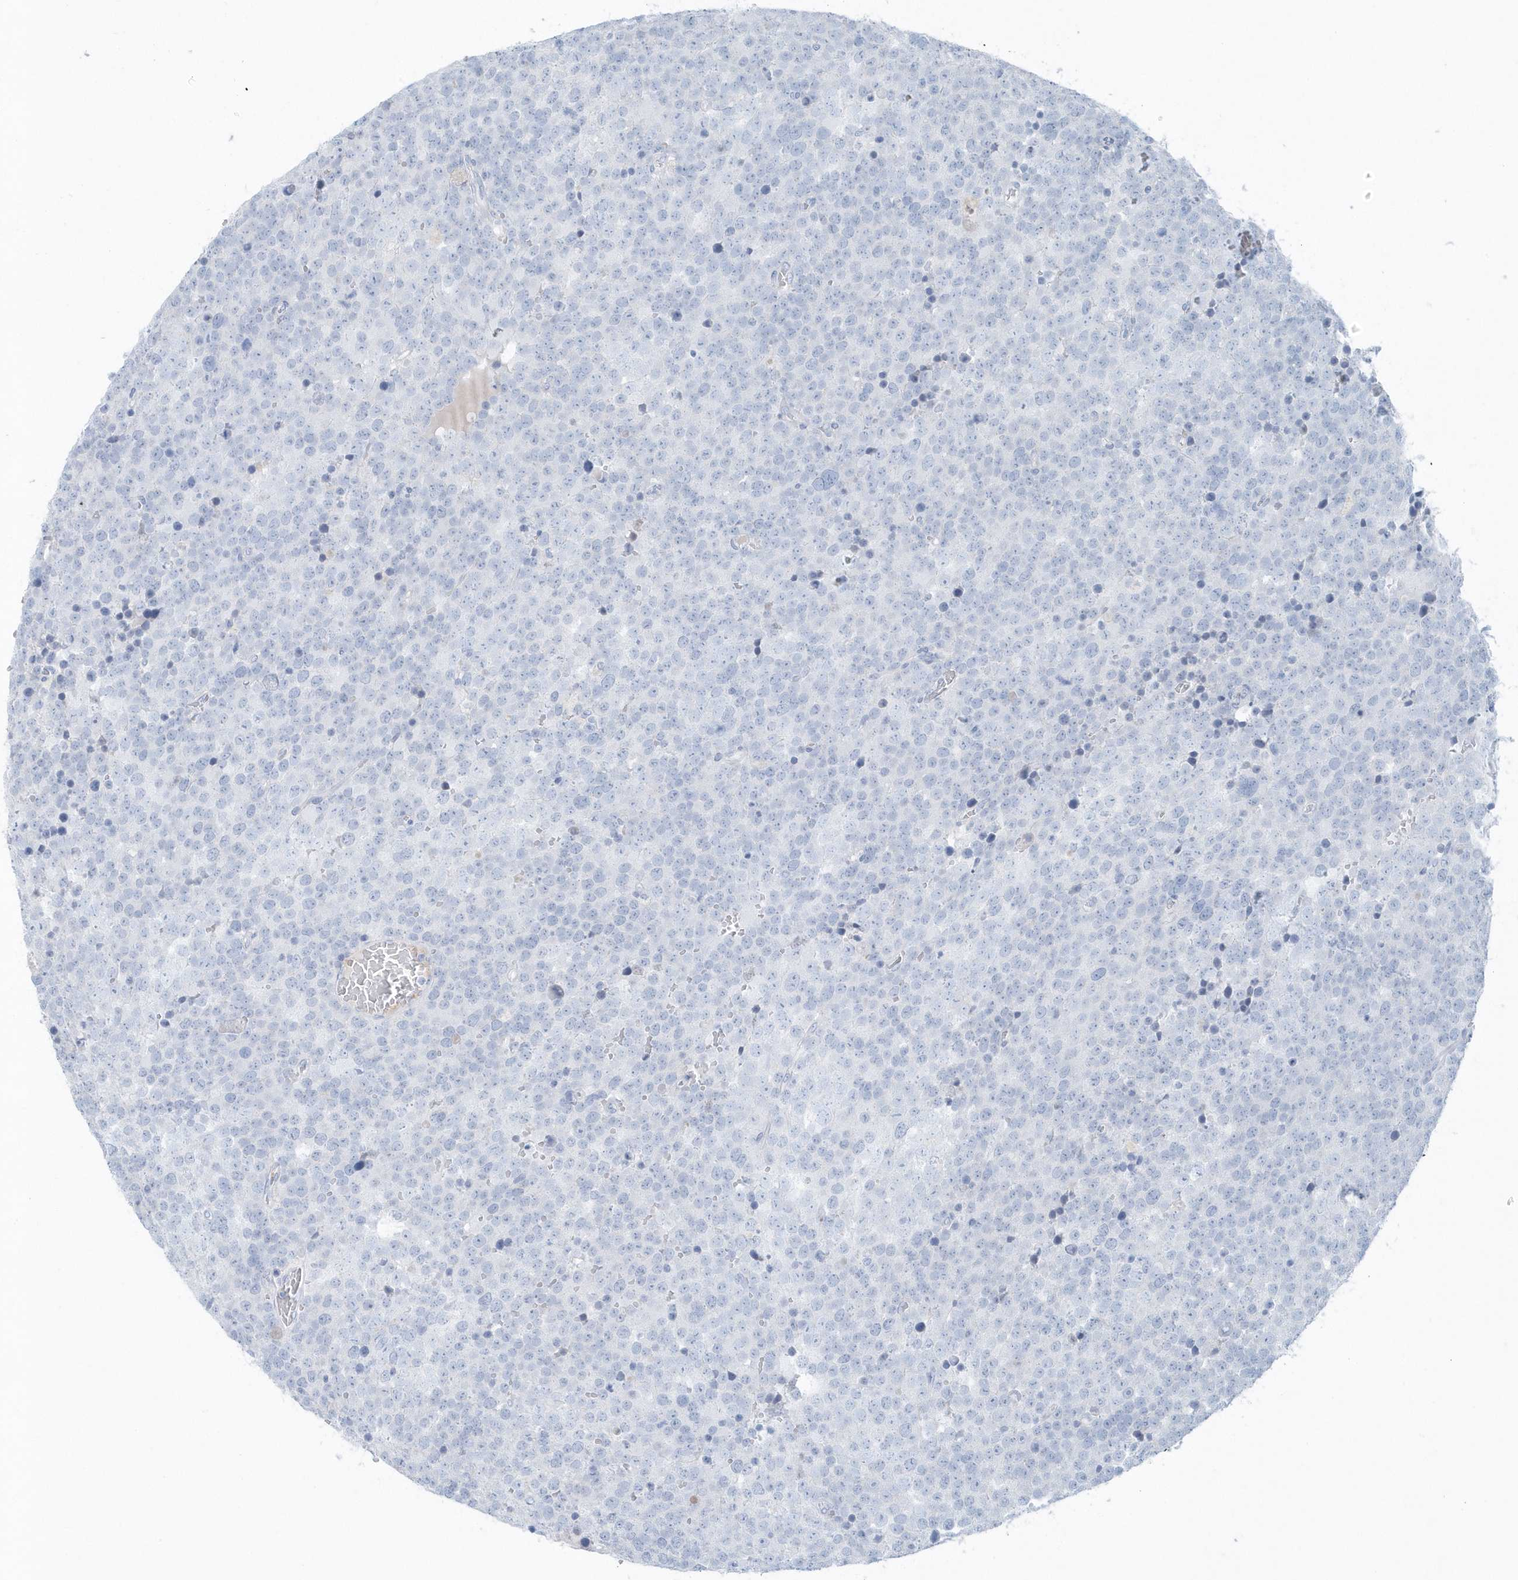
{"staining": {"intensity": "negative", "quantity": "none", "location": "none"}, "tissue": "testis cancer", "cell_type": "Tumor cells", "image_type": "cancer", "snomed": [{"axis": "morphology", "description": "Seminoma, NOS"}, {"axis": "topography", "description": "Testis"}], "caption": "IHC image of neoplastic tissue: seminoma (testis) stained with DAB exhibits no significant protein positivity in tumor cells.", "gene": "FAM98A", "patient": {"sex": "male", "age": 71}}